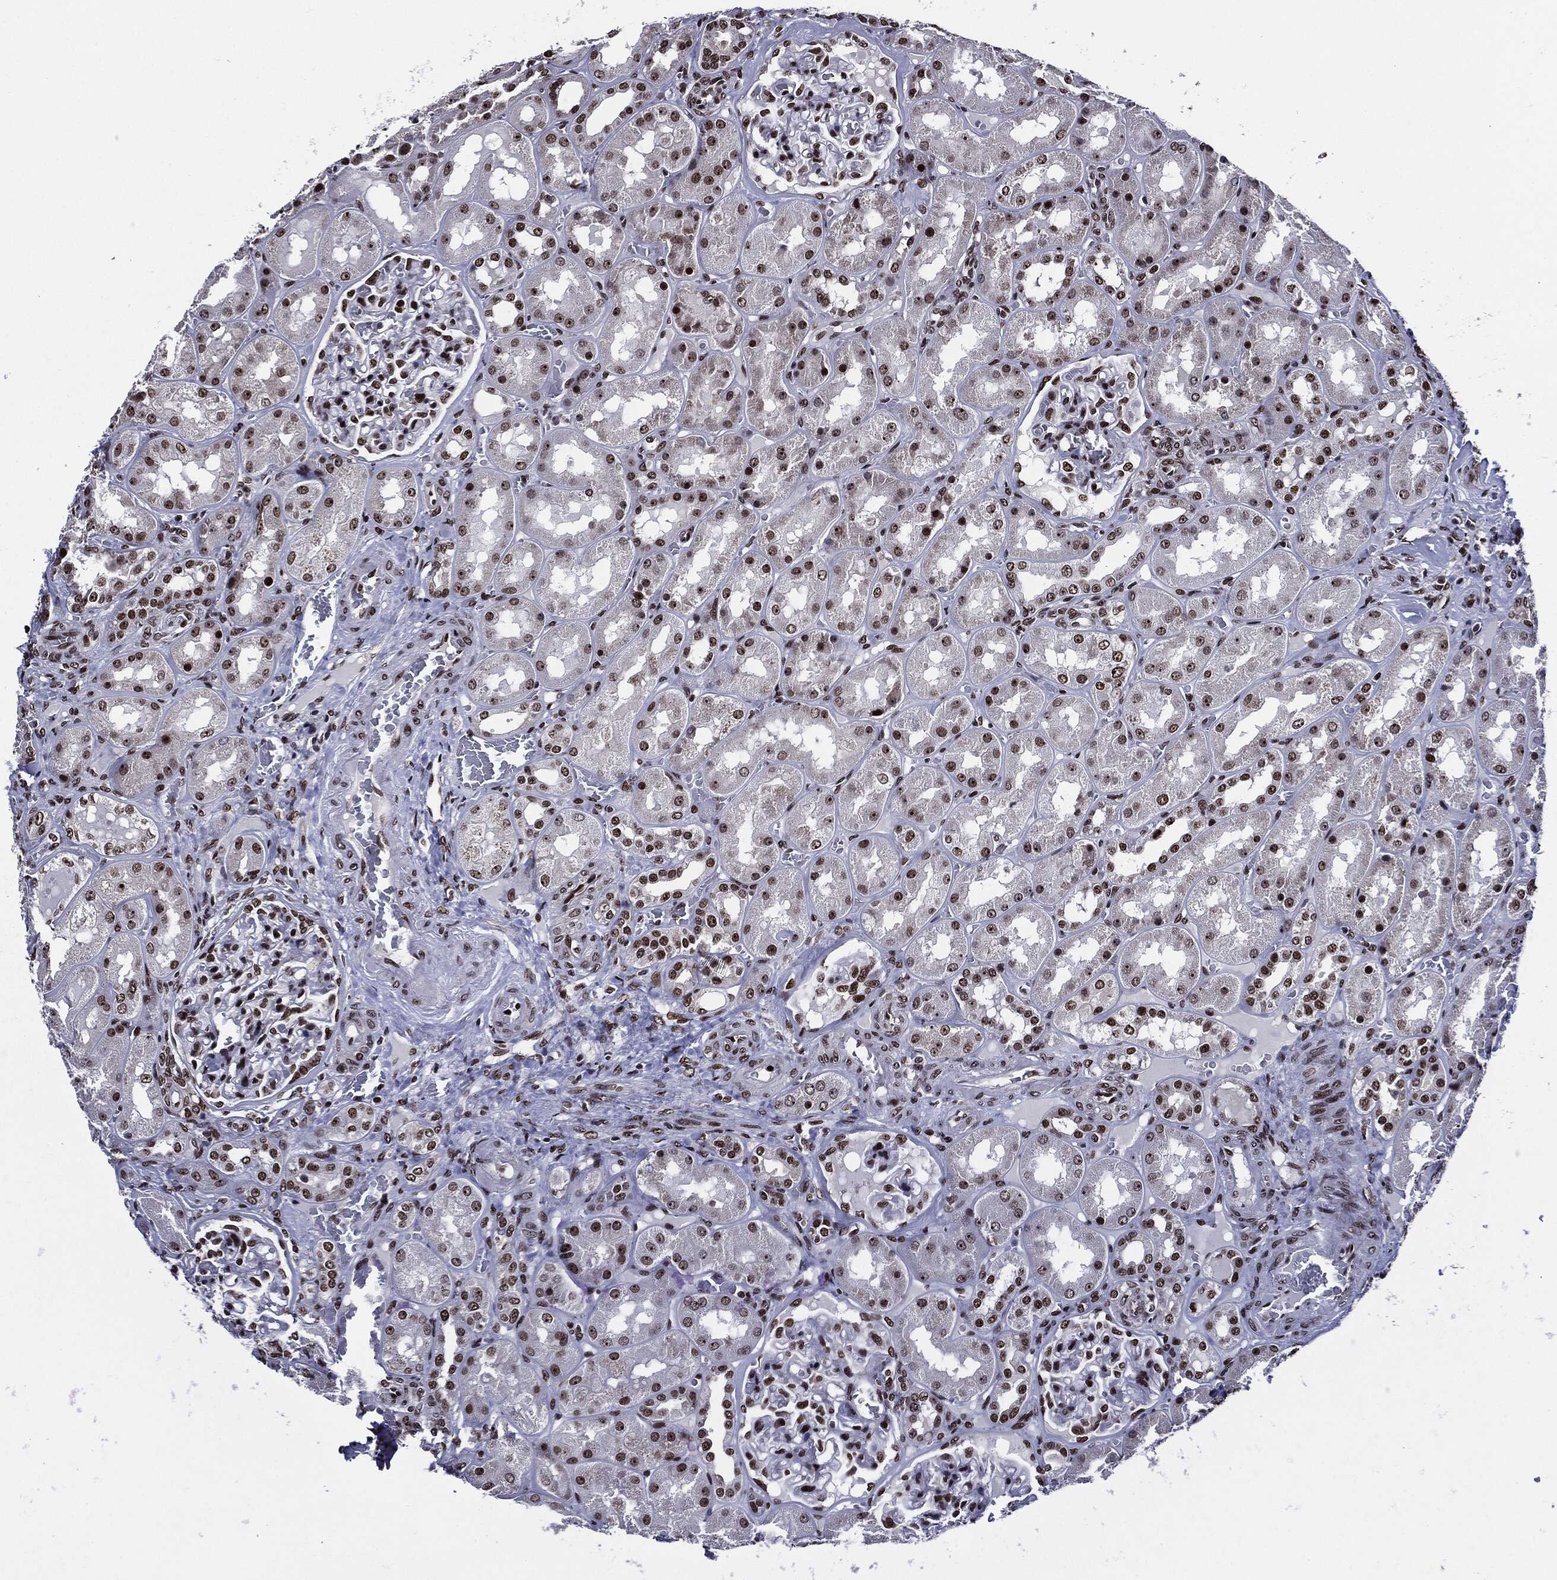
{"staining": {"intensity": "strong", "quantity": "<25%", "location": "nuclear"}, "tissue": "kidney", "cell_type": "Cells in glomeruli", "image_type": "normal", "snomed": [{"axis": "morphology", "description": "Normal tissue, NOS"}, {"axis": "topography", "description": "Kidney"}], "caption": "Brown immunohistochemical staining in unremarkable human kidney displays strong nuclear expression in about <25% of cells in glomeruli. (Brightfield microscopy of DAB IHC at high magnification).", "gene": "ZFP91", "patient": {"sex": "male", "age": 73}}